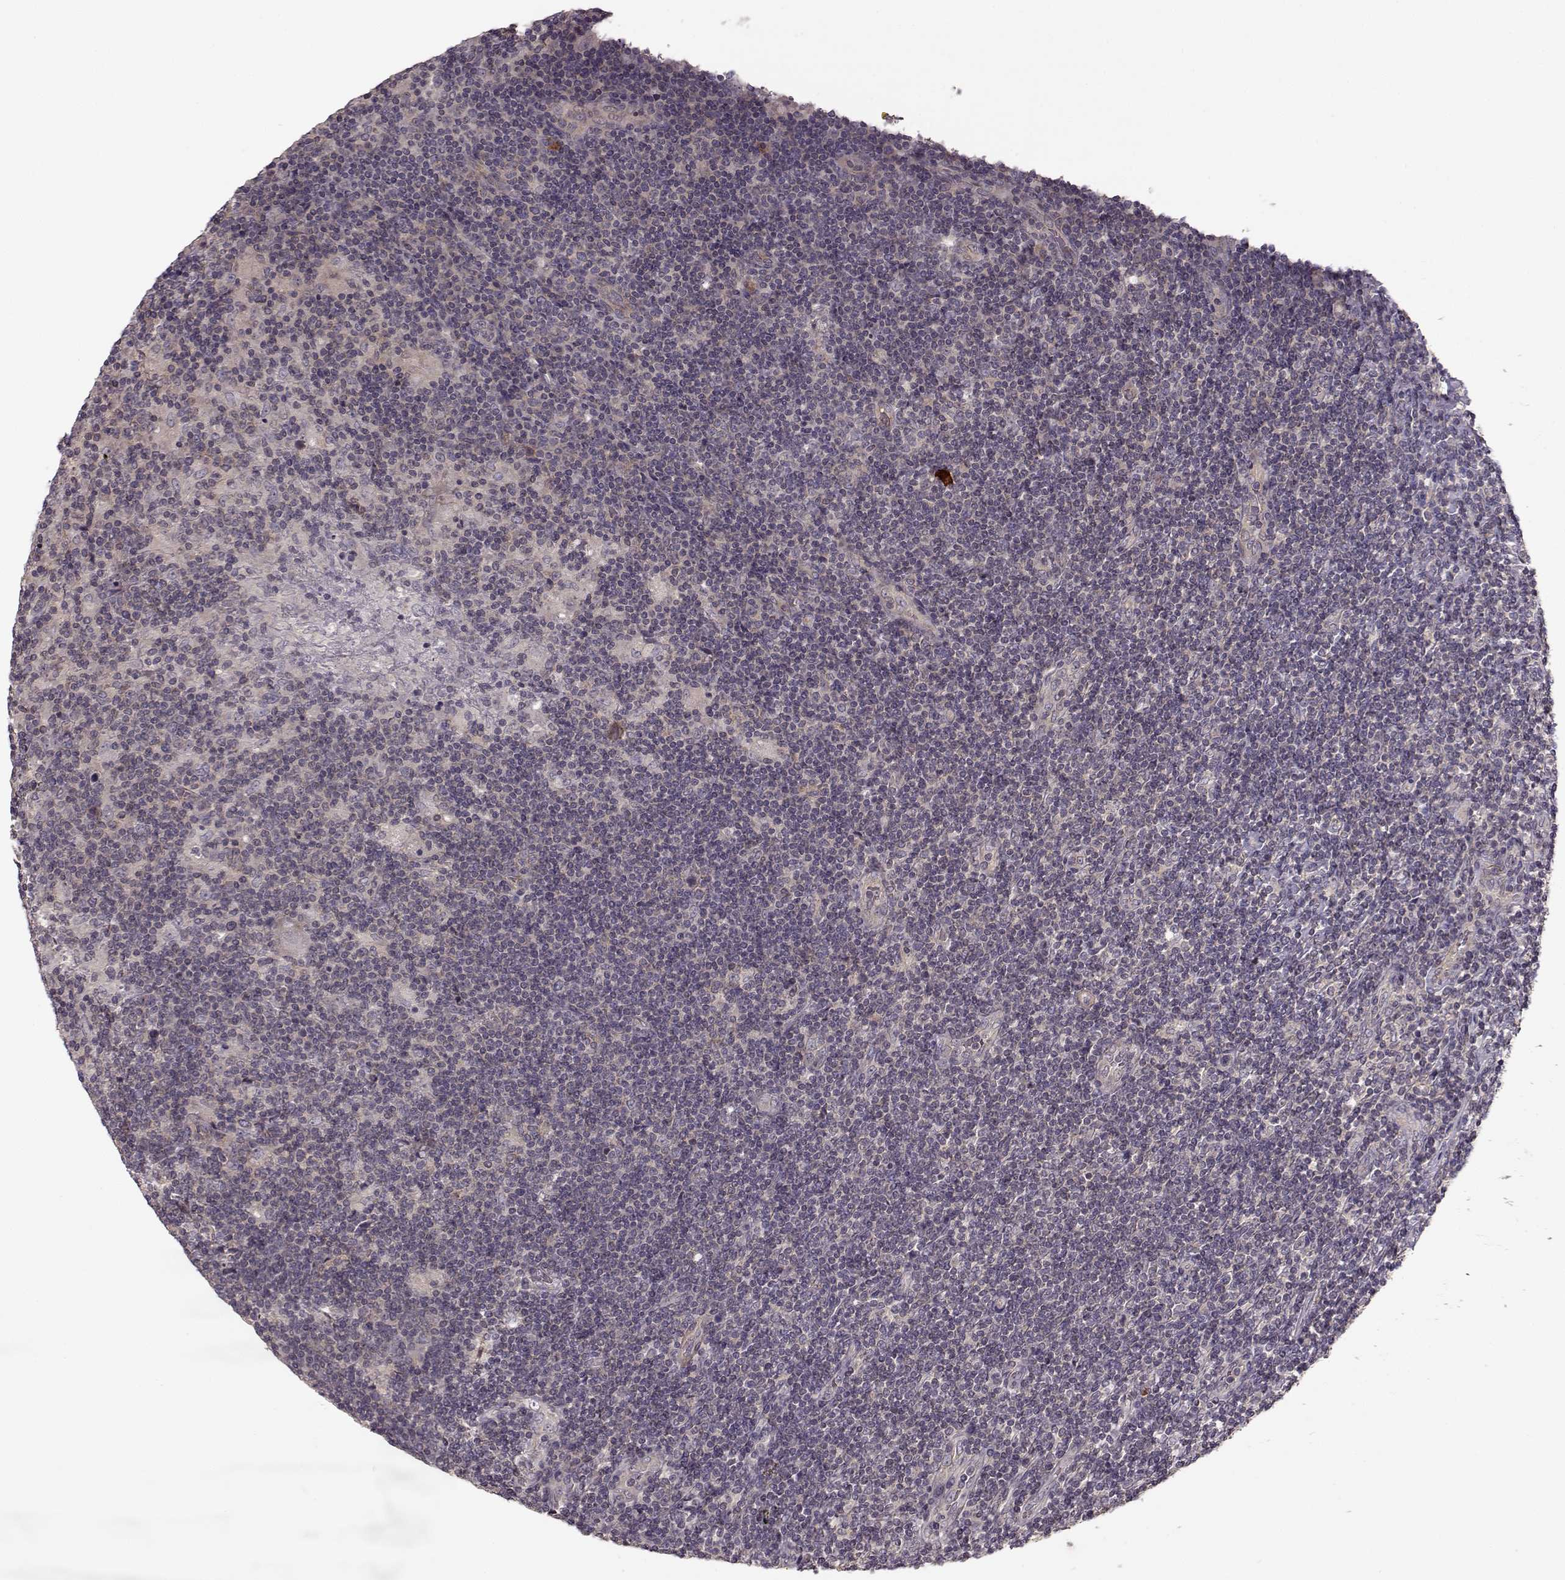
{"staining": {"intensity": "negative", "quantity": "none", "location": "none"}, "tissue": "lymphoma", "cell_type": "Tumor cells", "image_type": "cancer", "snomed": [{"axis": "morphology", "description": "Hodgkin's disease, NOS"}, {"axis": "topography", "description": "Lymph node"}], "caption": "A micrograph of human lymphoma is negative for staining in tumor cells.", "gene": "SLAIN2", "patient": {"sex": "male", "age": 40}}